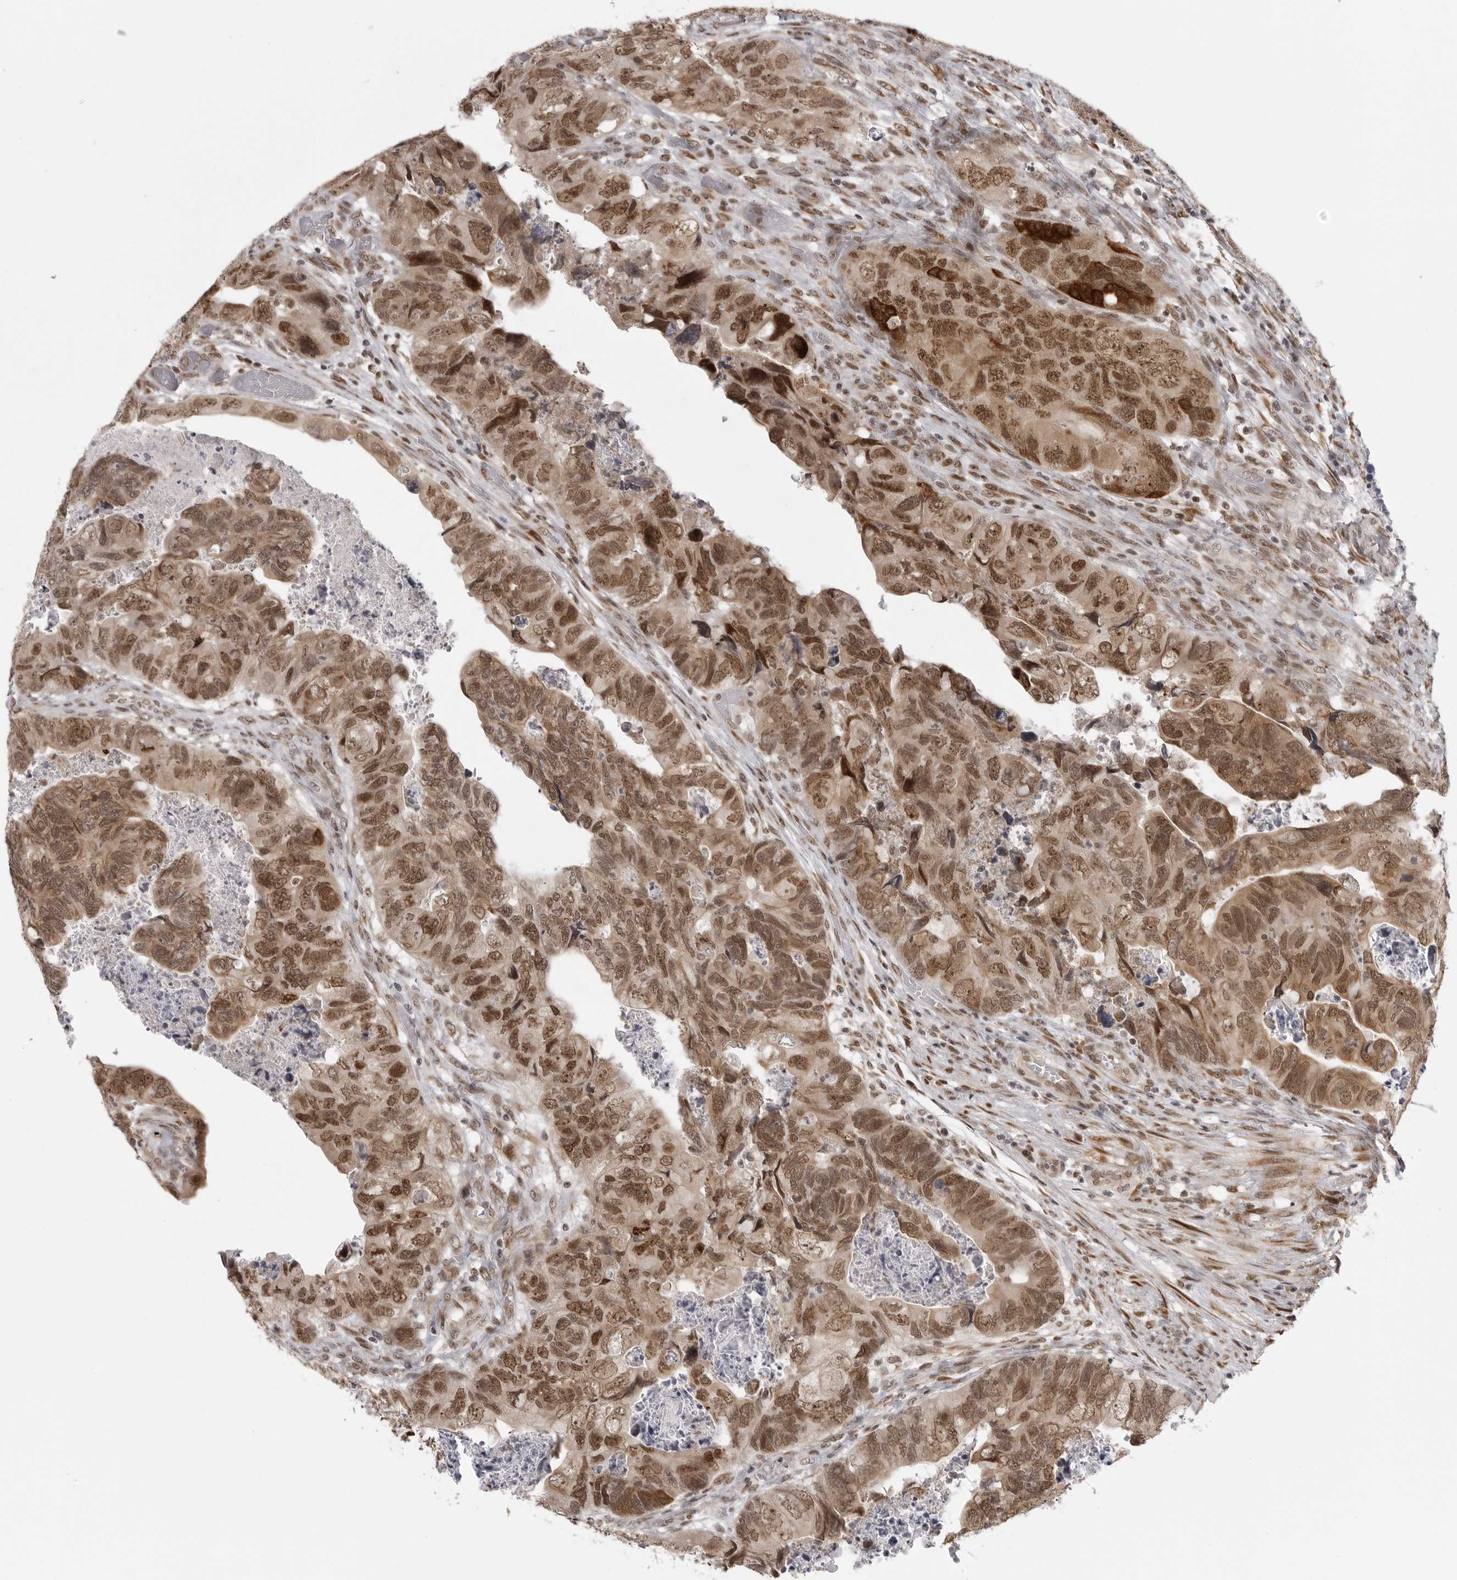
{"staining": {"intensity": "moderate", "quantity": ">75%", "location": "nuclear"}, "tissue": "colorectal cancer", "cell_type": "Tumor cells", "image_type": "cancer", "snomed": [{"axis": "morphology", "description": "Adenocarcinoma, NOS"}, {"axis": "topography", "description": "Rectum"}], "caption": "Approximately >75% of tumor cells in human colorectal cancer (adenocarcinoma) display moderate nuclear protein positivity as visualized by brown immunohistochemical staining.", "gene": "PRDM10", "patient": {"sex": "male", "age": 63}}